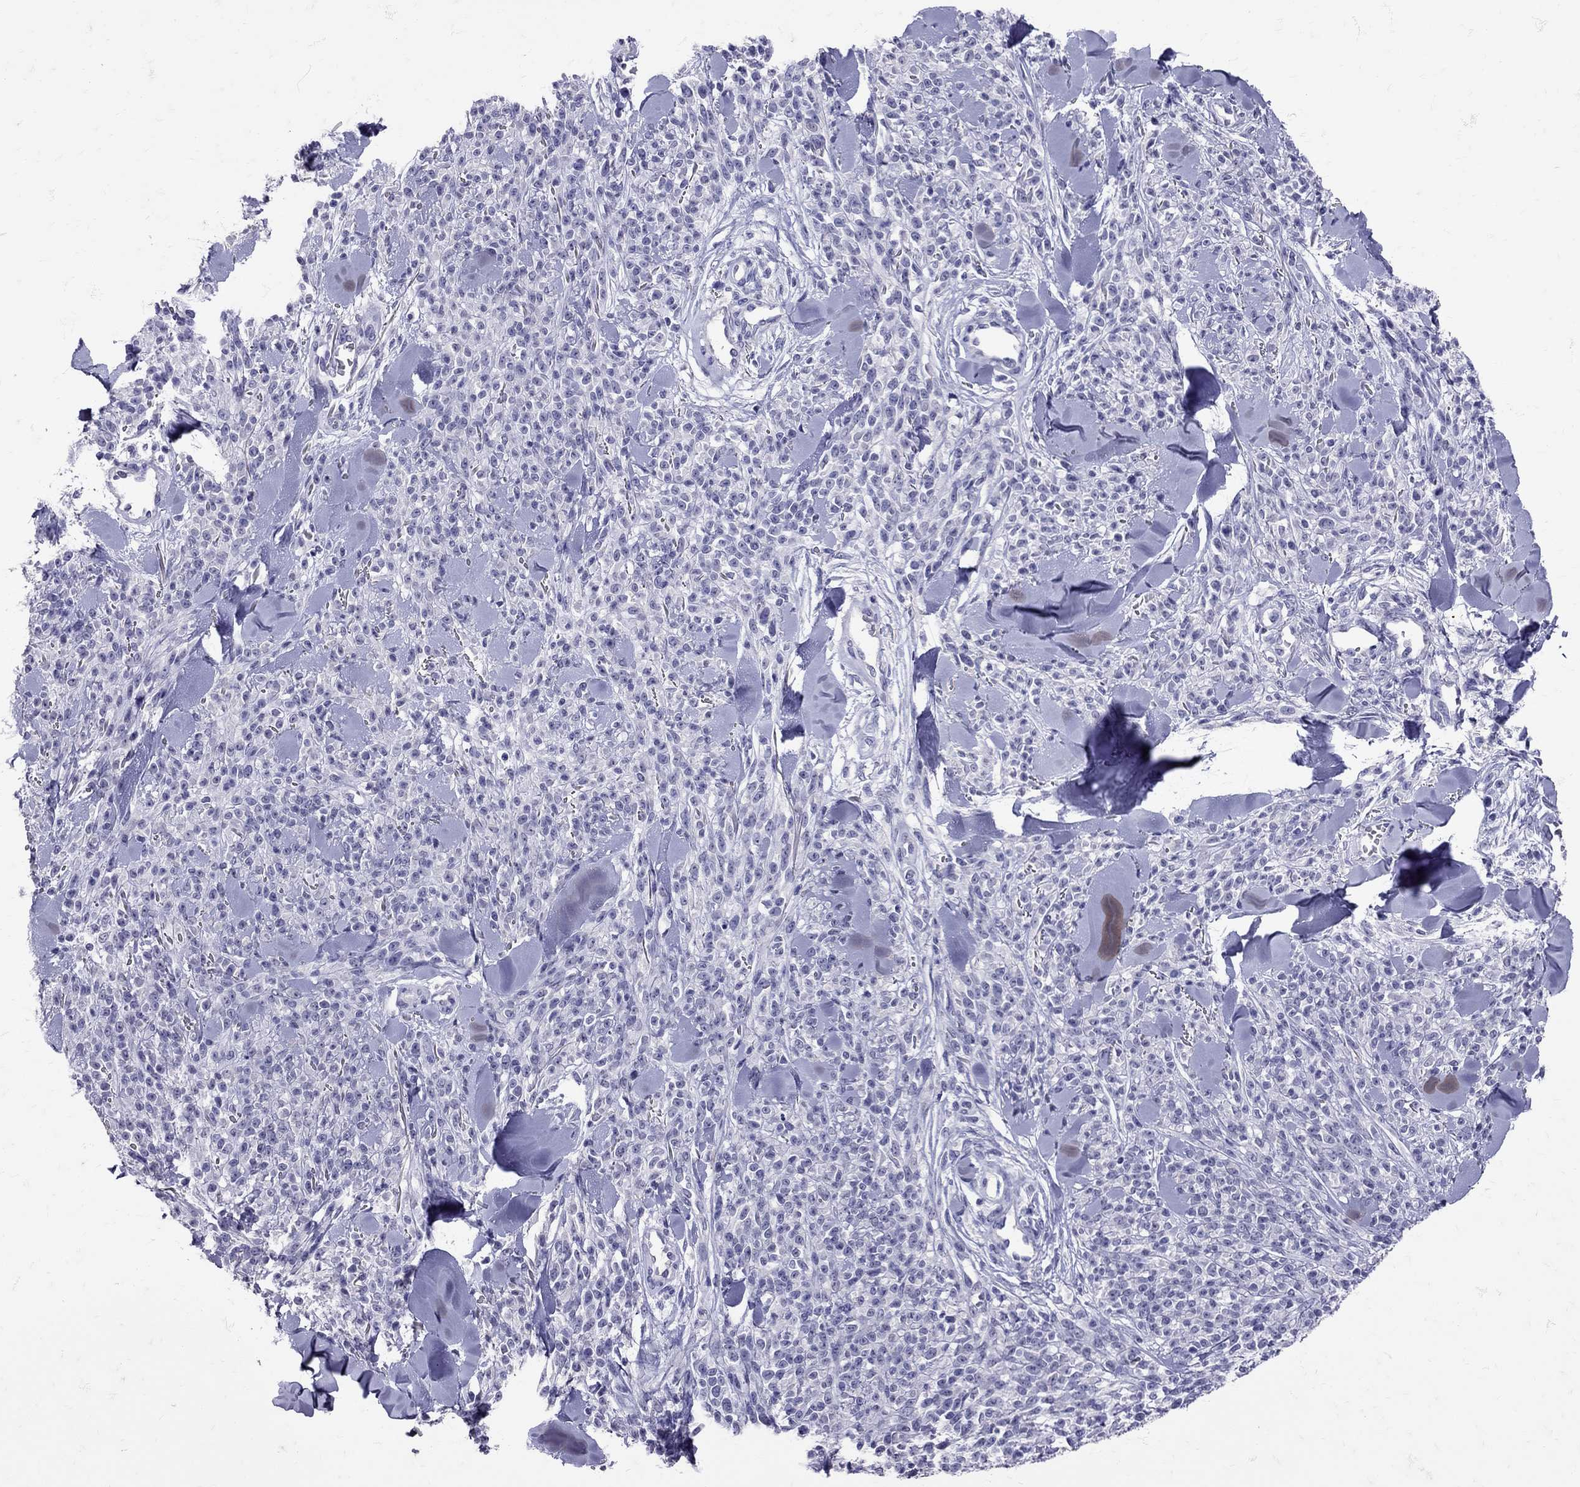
{"staining": {"intensity": "negative", "quantity": "none", "location": "none"}, "tissue": "melanoma", "cell_type": "Tumor cells", "image_type": "cancer", "snomed": [{"axis": "morphology", "description": "Malignant melanoma, NOS"}, {"axis": "topography", "description": "Skin"}, {"axis": "topography", "description": "Skin of trunk"}], "caption": "Malignant melanoma was stained to show a protein in brown. There is no significant expression in tumor cells. (DAB (3,3'-diaminobenzidine) IHC visualized using brightfield microscopy, high magnification).", "gene": "SST", "patient": {"sex": "male", "age": 74}}